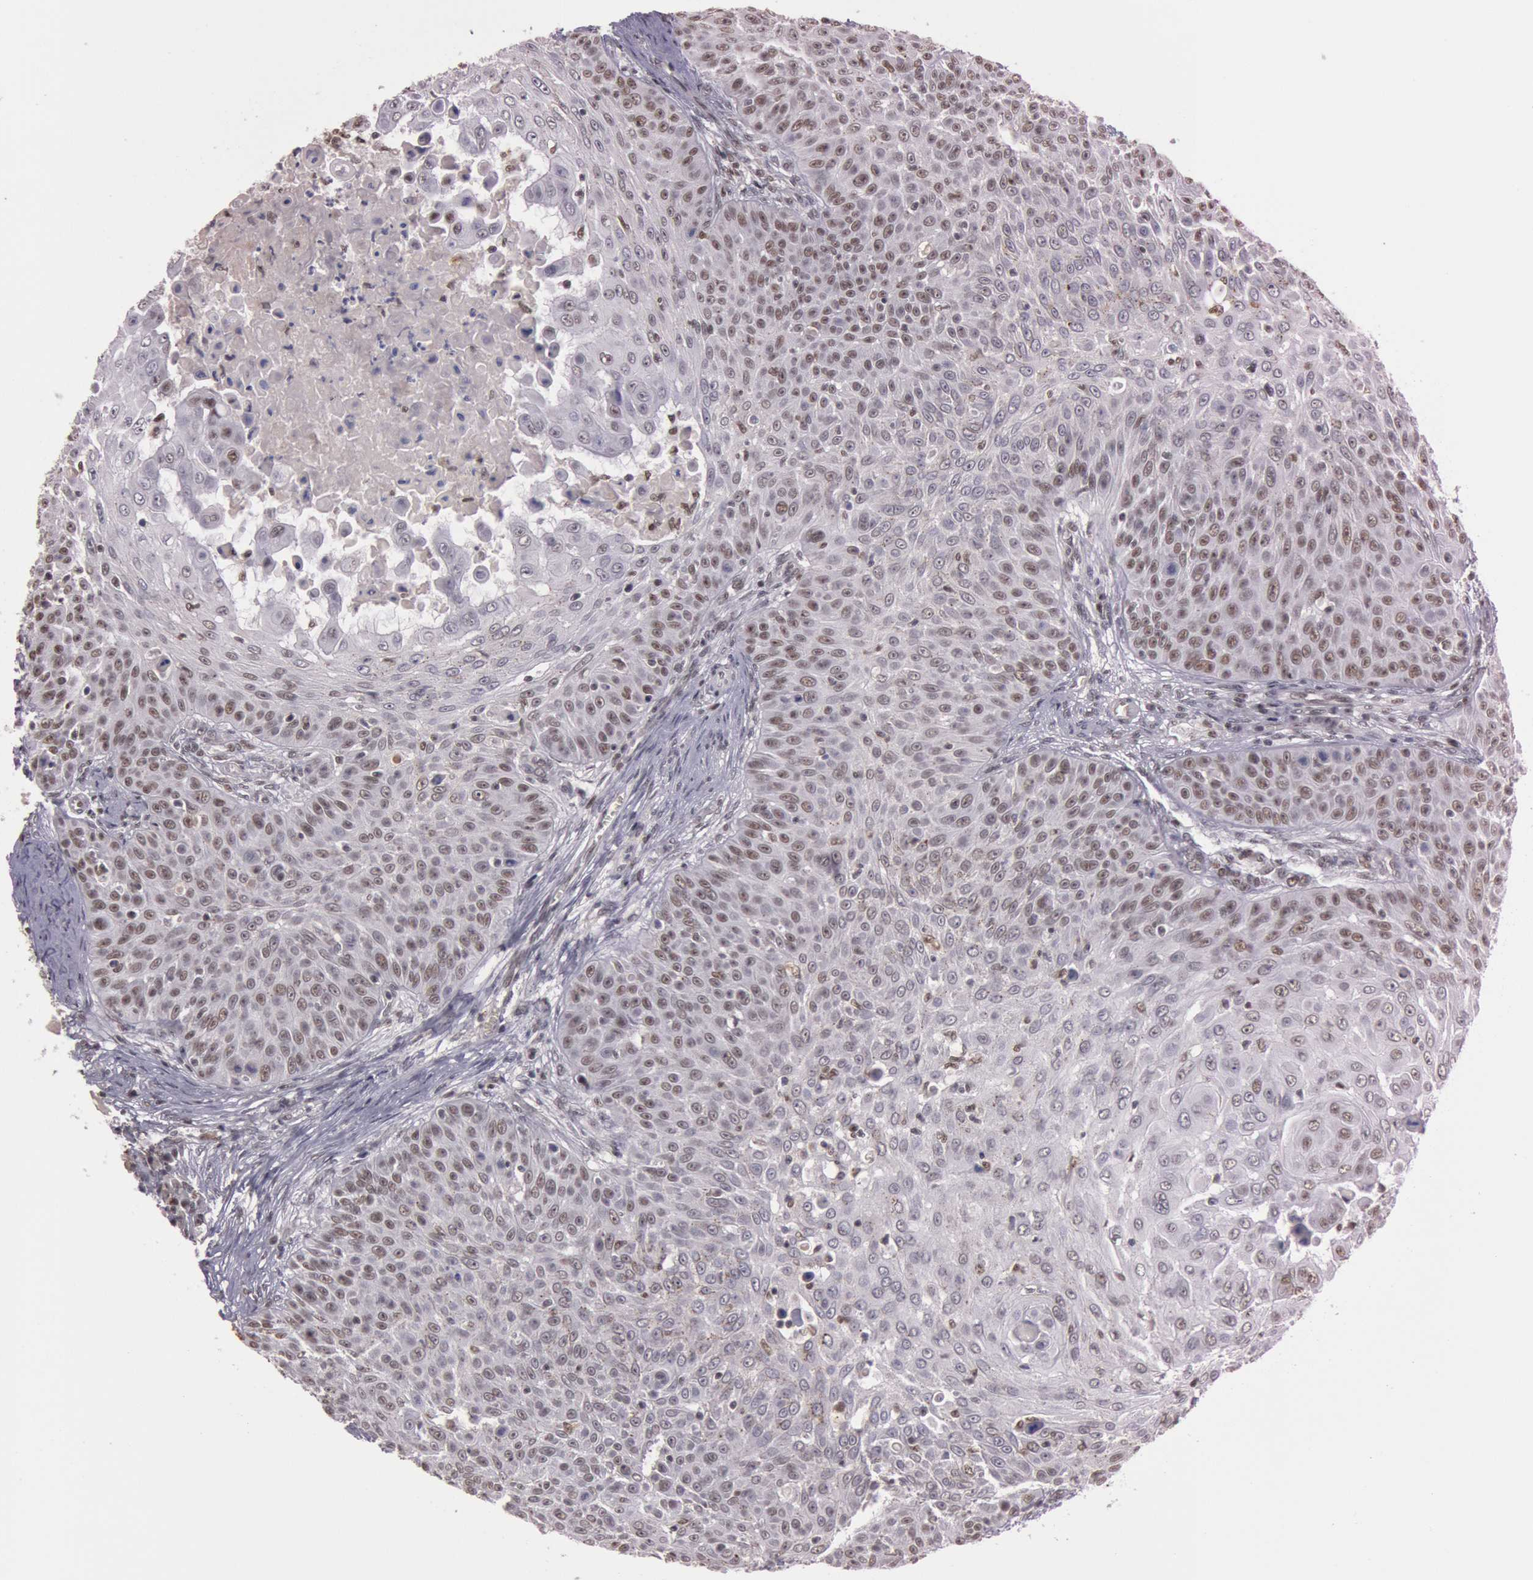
{"staining": {"intensity": "weak", "quantity": "<25%", "location": "nuclear"}, "tissue": "skin cancer", "cell_type": "Tumor cells", "image_type": "cancer", "snomed": [{"axis": "morphology", "description": "Squamous cell carcinoma, NOS"}, {"axis": "topography", "description": "Skin"}], "caption": "The micrograph shows no staining of tumor cells in skin cancer.", "gene": "TASL", "patient": {"sex": "male", "age": 82}}